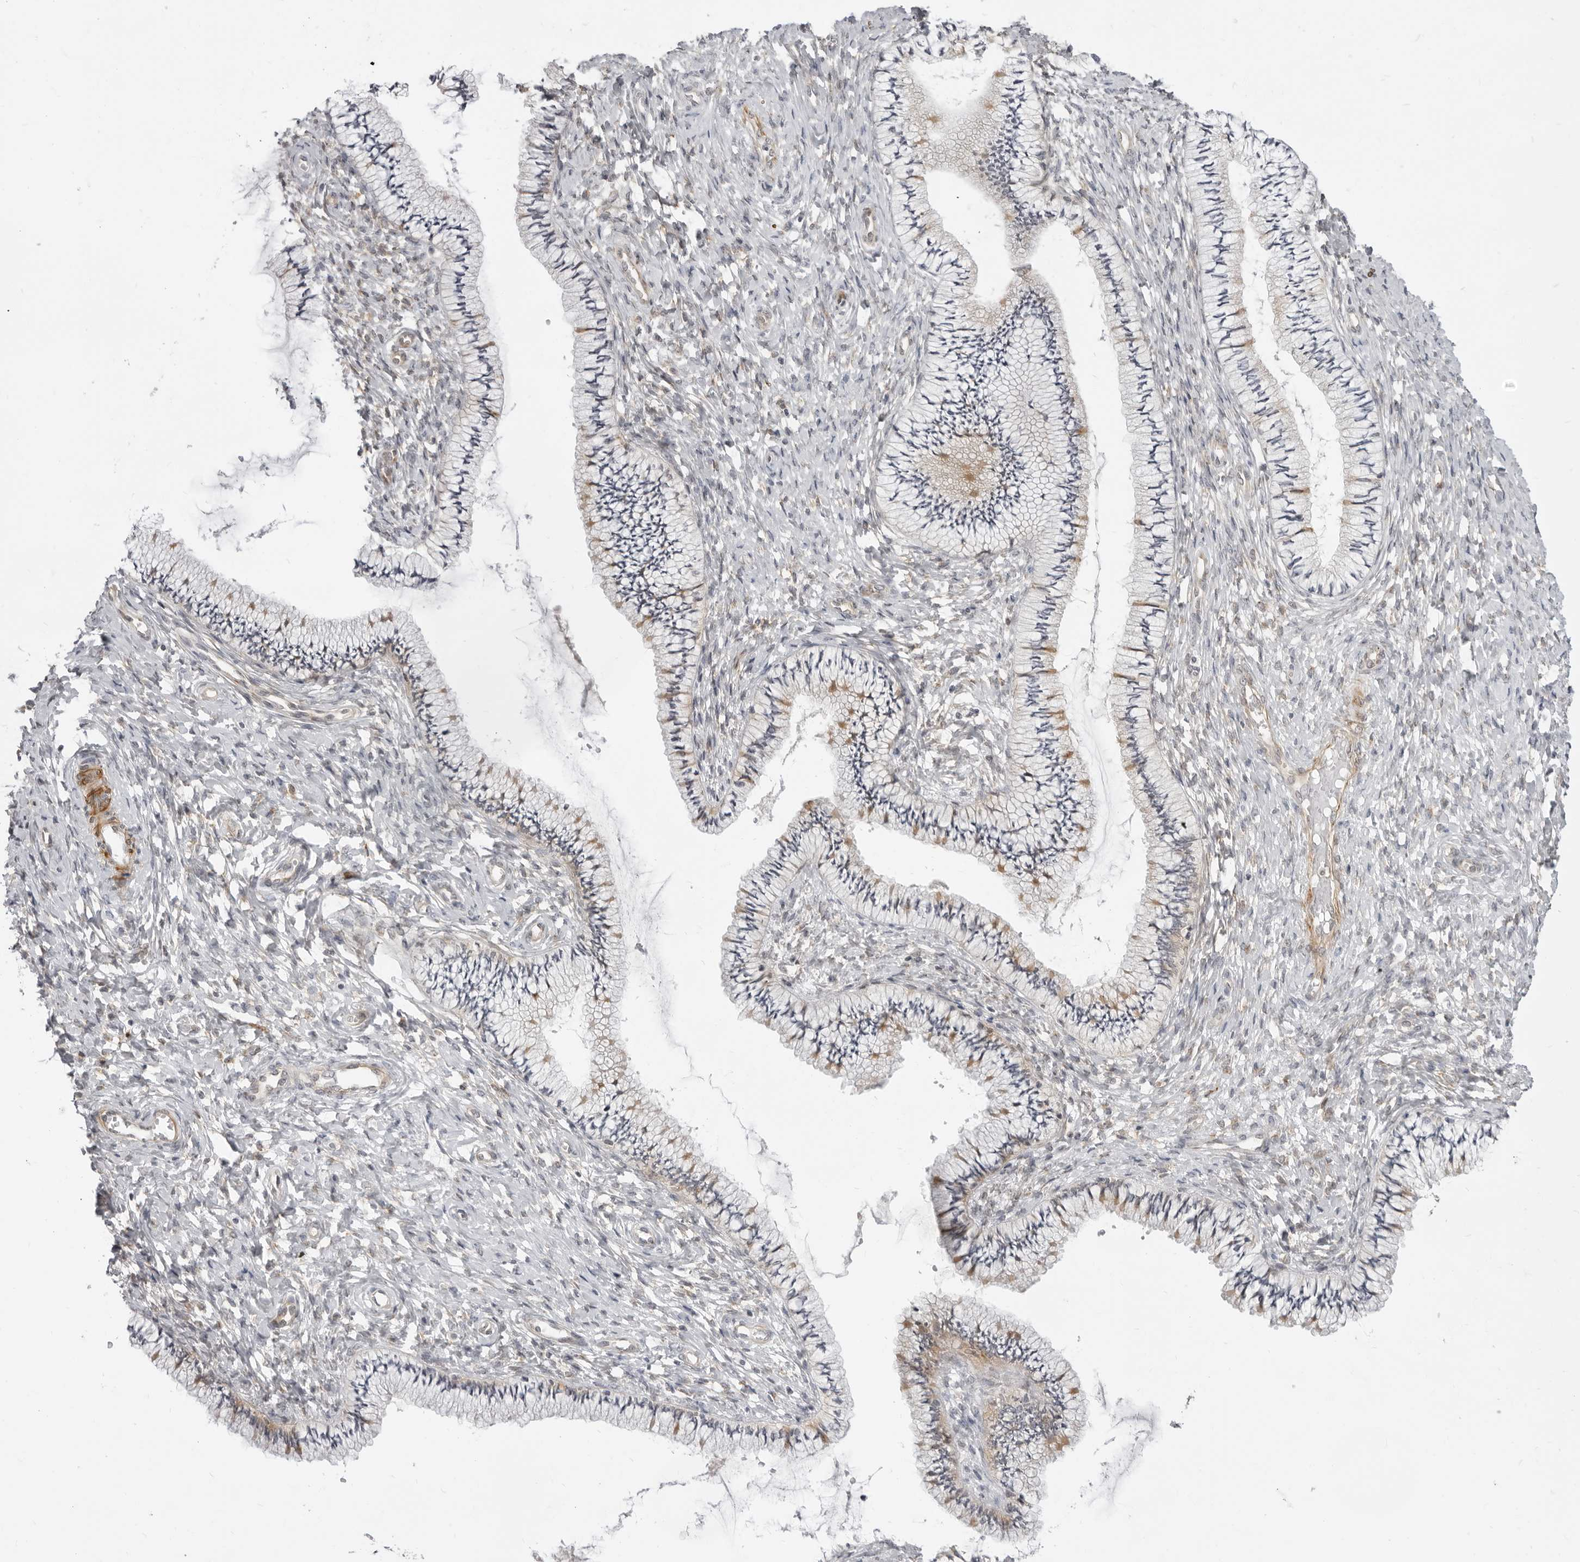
{"staining": {"intensity": "moderate", "quantity": "<25%", "location": "cytoplasmic/membranous"}, "tissue": "cervix", "cell_type": "Glandular cells", "image_type": "normal", "snomed": [{"axis": "morphology", "description": "Normal tissue, NOS"}, {"axis": "topography", "description": "Cervix"}], "caption": "Benign cervix was stained to show a protein in brown. There is low levels of moderate cytoplasmic/membranous positivity in approximately <25% of glandular cells. (brown staining indicates protein expression, while blue staining denotes nuclei).", "gene": "SRGAP2", "patient": {"sex": "female", "age": 36}}